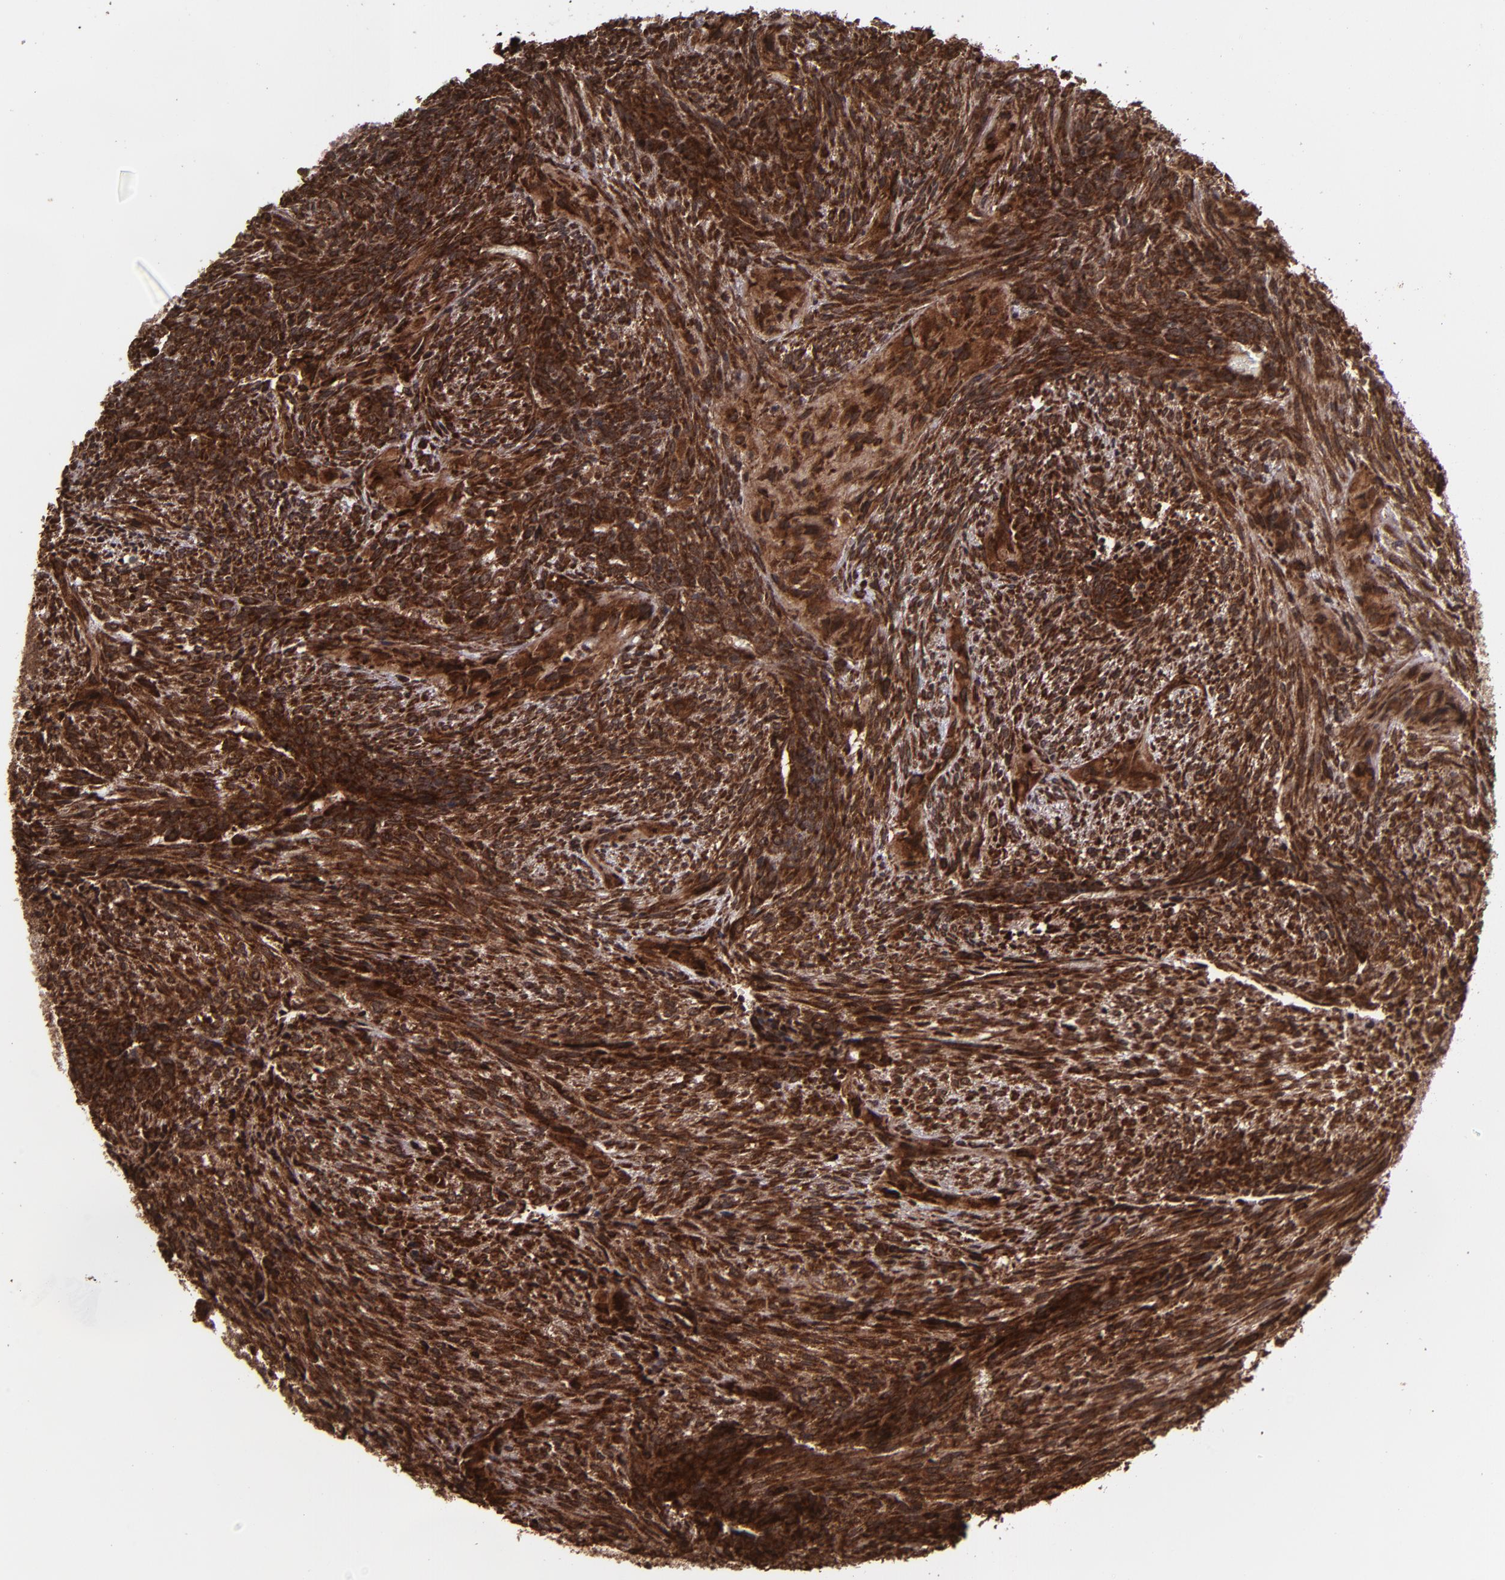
{"staining": {"intensity": "strong", "quantity": ">75%", "location": "cytoplasmic/membranous,nuclear"}, "tissue": "glioma", "cell_type": "Tumor cells", "image_type": "cancer", "snomed": [{"axis": "morphology", "description": "Glioma, malignant, High grade"}, {"axis": "topography", "description": "Cerebral cortex"}], "caption": "Malignant glioma (high-grade) stained with a brown dye reveals strong cytoplasmic/membranous and nuclear positive staining in approximately >75% of tumor cells.", "gene": "EIF4ENIF1", "patient": {"sex": "female", "age": 55}}